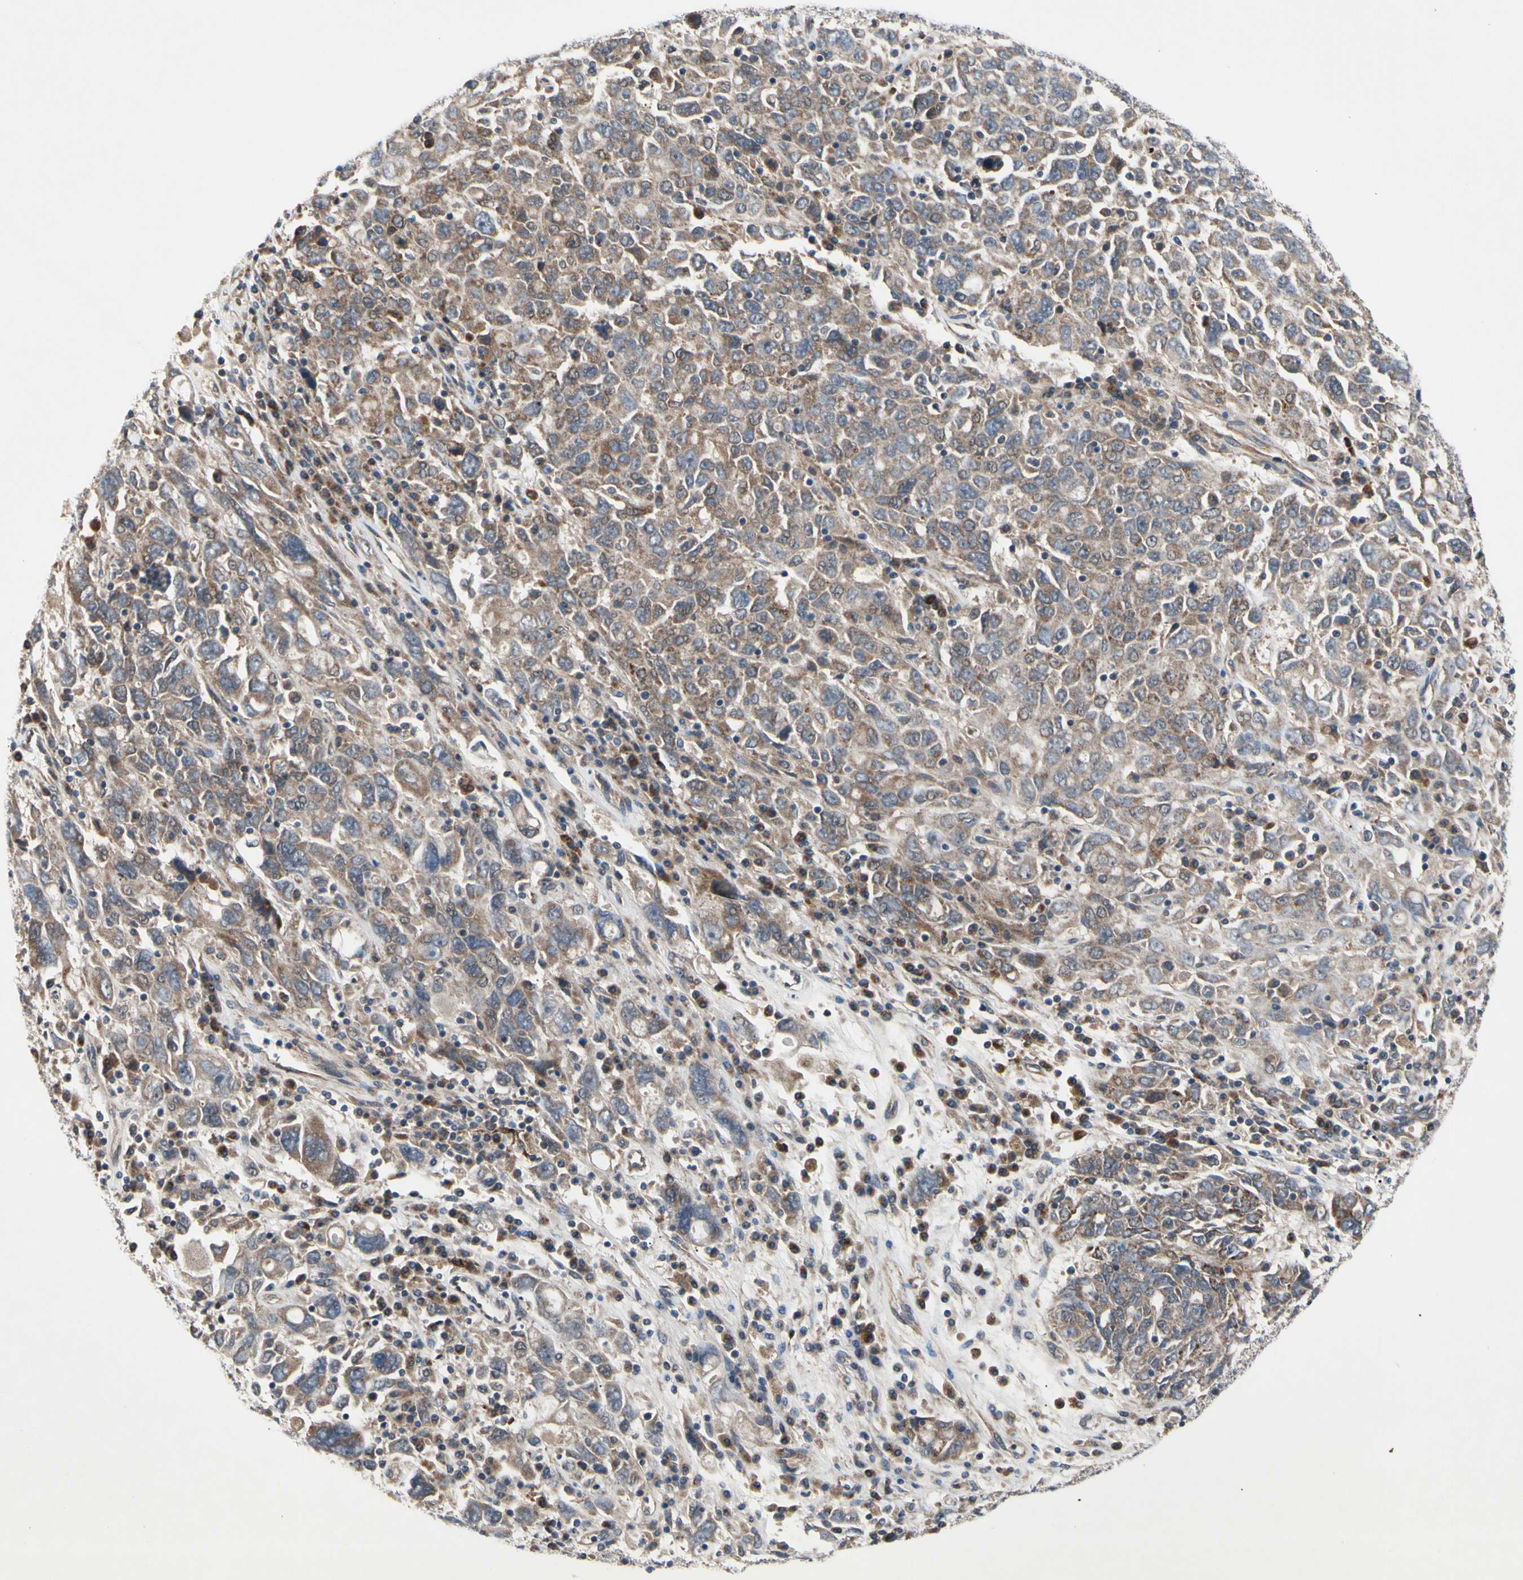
{"staining": {"intensity": "moderate", "quantity": ">75%", "location": "cytoplasmic/membranous"}, "tissue": "ovarian cancer", "cell_type": "Tumor cells", "image_type": "cancer", "snomed": [{"axis": "morphology", "description": "Carcinoma, endometroid"}, {"axis": "topography", "description": "Ovary"}], "caption": "The image demonstrates staining of ovarian cancer, revealing moderate cytoplasmic/membranous protein positivity (brown color) within tumor cells.", "gene": "SVIL", "patient": {"sex": "female", "age": 62}}